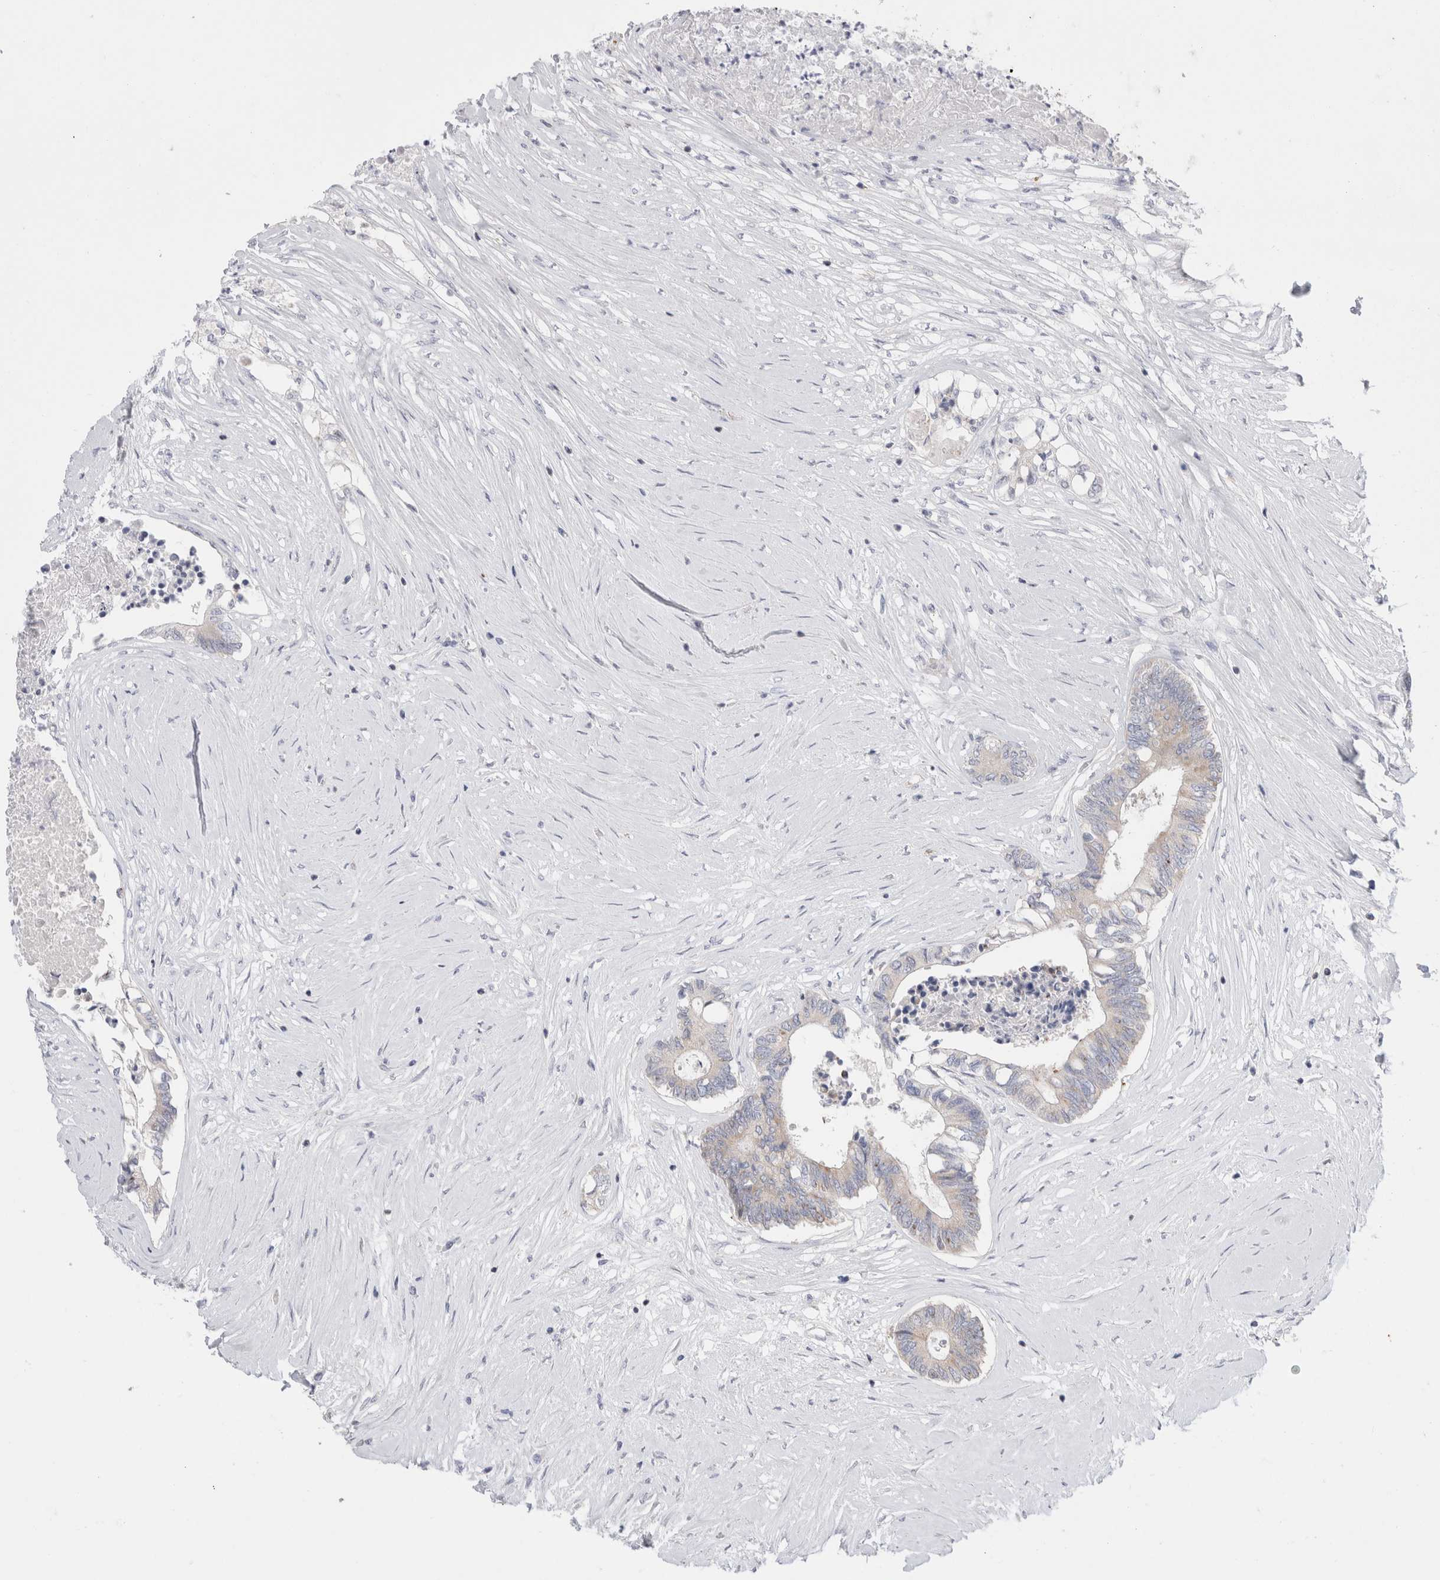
{"staining": {"intensity": "negative", "quantity": "none", "location": "none"}, "tissue": "colorectal cancer", "cell_type": "Tumor cells", "image_type": "cancer", "snomed": [{"axis": "morphology", "description": "Adenocarcinoma, NOS"}, {"axis": "topography", "description": "Rectum"}], "caption": "Tumor cells are negative for protein expression in human adenocarcinoma (colorectal).", "gene": "ZNF23", "patient": {"sex": "male", "age": 63}}